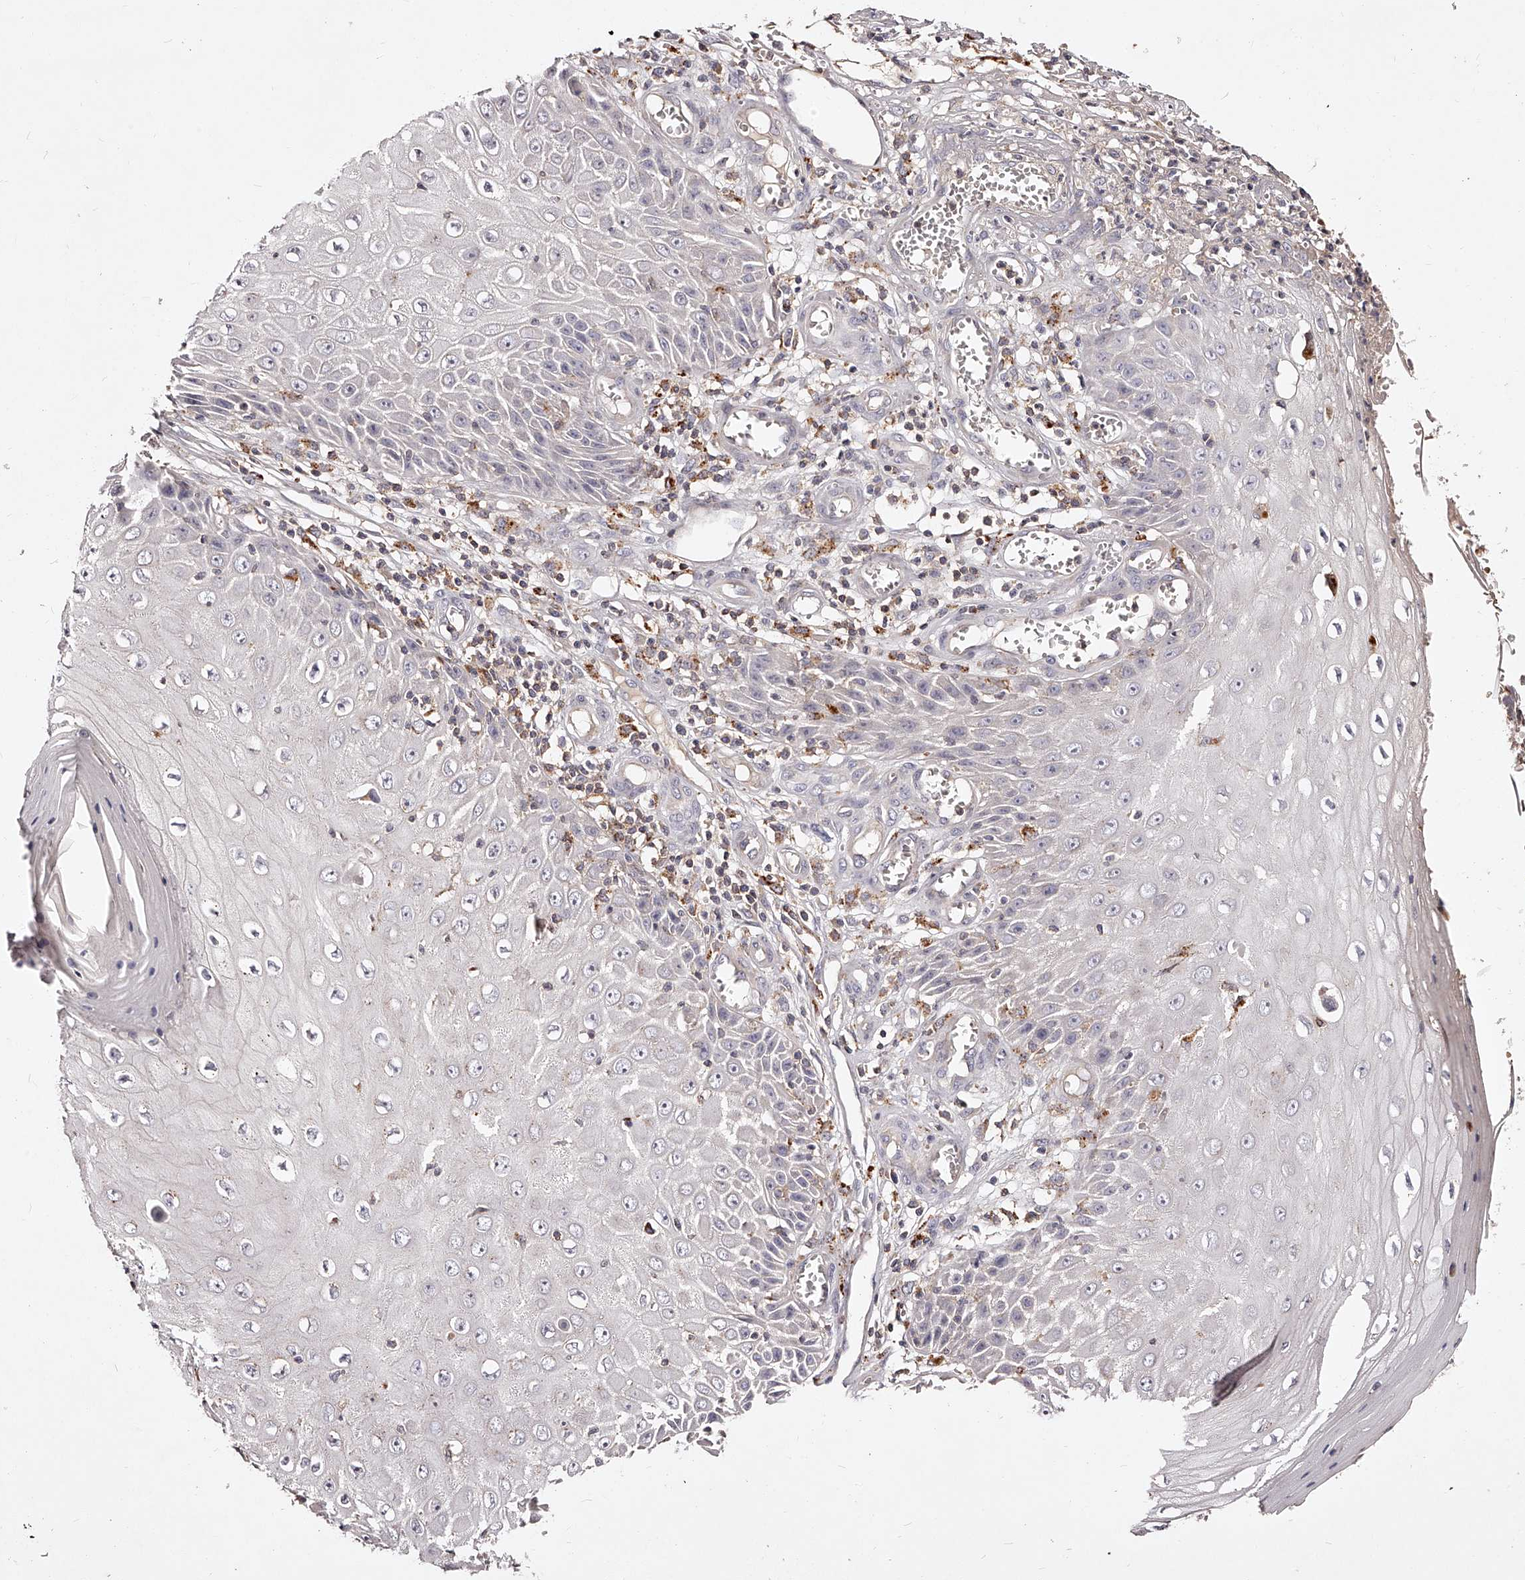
{"staining": {"intensity": "negative", "quantity": "none", "location": "none"}, "tissue": "skin cancer", "cell_type": "Tumor cells", "image_type": "cancer", "snomed": [{"axis": "morphology", "description": "Squamous cell carcinoma, NOS"}, {"axis": "topography", "description": "Skin"}], "caption": "Micrograph shows no significant protein expression in tumor cells of skin cancer (squamous cell carcinoma). (Immunohistochemistry (ihc), brightfield microscopy, high magnification).", "gene": "PHACTR1", "patient": {"sex": "female", "age": 73}}